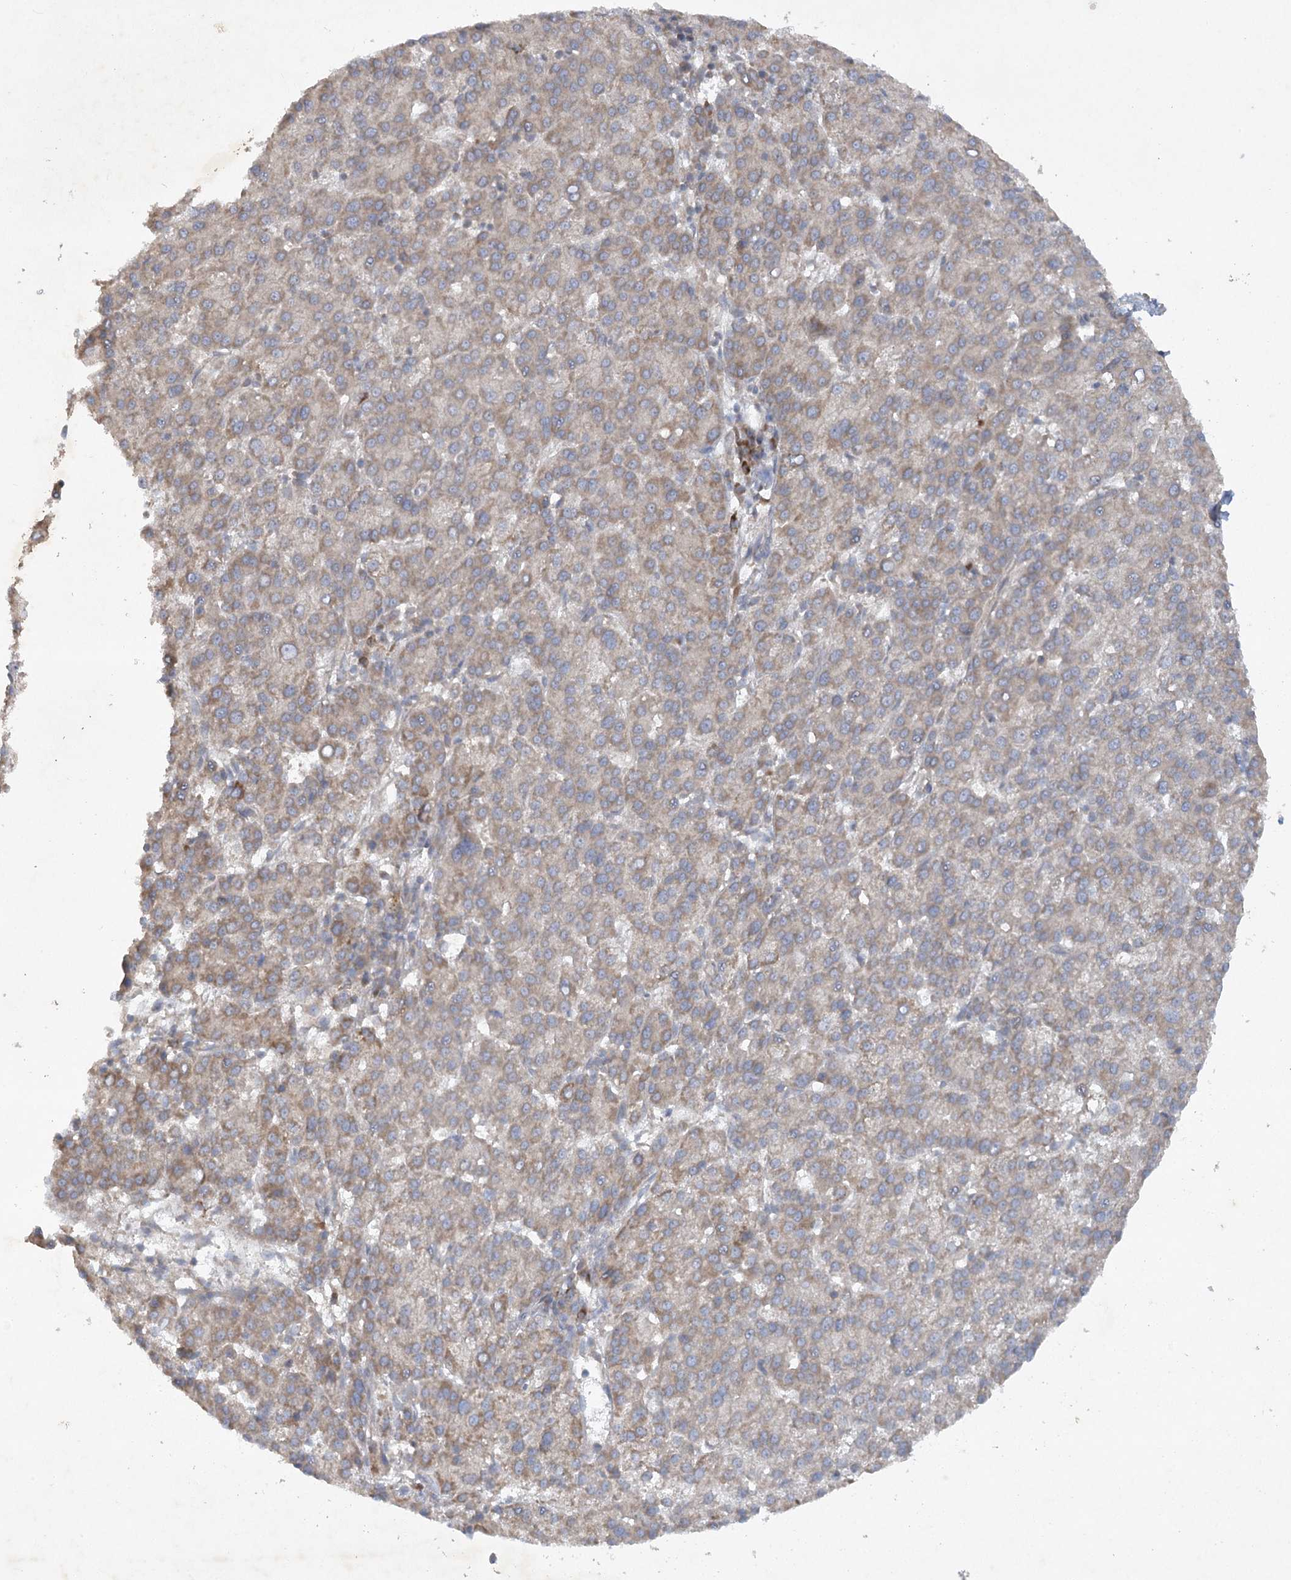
{"staining": {"intensity": "weak", "quantity": ">75%", "location": "cytoplasmic/membranous"}, "tissue": "liver cancer", "cell_type": "Tumor cells", "image_type": "cancer", "snomed": [{"axis": "morphology", "description": "Carcinoma, Hepatocellular, NOS"}, {"axis": "topography", "description": "Liver"}], "caption": "Immunohistochemical staining of human liver hepatocellular carcinoma shows low levels of weak cytoplasmic/membranous protein positivity in approximately >75% of tumor cells.", "gene": "TRAF3IP1", "patient": {"sex": "female", "age": 58}}